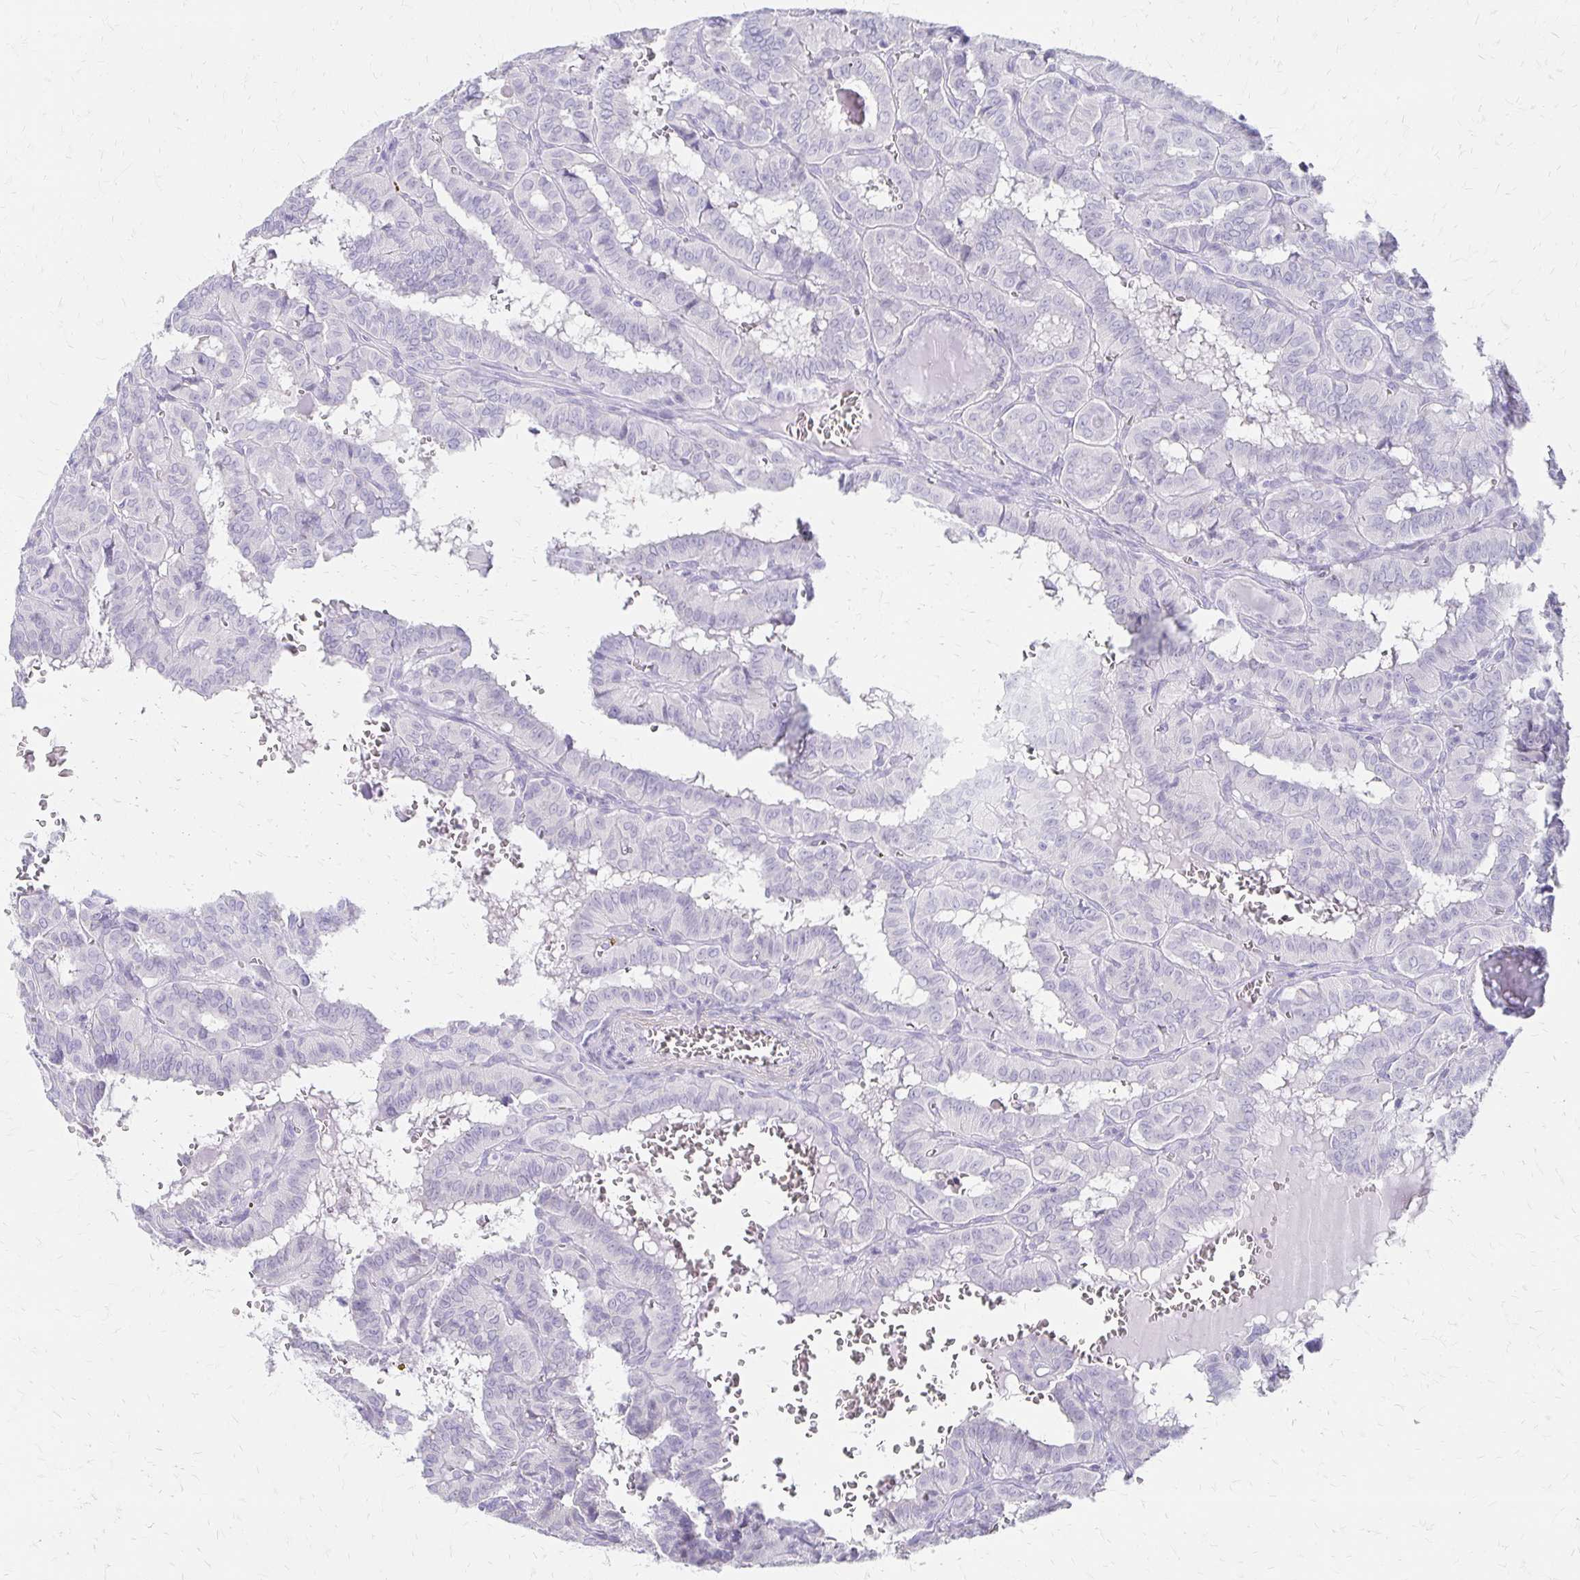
{"staining": {"intensity": "negative", "quantity": "none", "location": "none"}, "tissue": "thyroid cancer", "cell_type": "Tumor cells", "image_type": "cancer", "snomed": [{"axis": "morphology", "description": "Papillary adenocarcinoma, NOS"}, {"axis": "topography", "description": "Thyroid gland"}], "caption": "Image shows no protein staining in tumor cells of thyroid papillary adenocarcinoma tissue. (DAB immunohistochemistry visualized using brightfield microscopy, high magnification).", "gene": "IVL", "patient": {"sex": "female", "age": 21}}